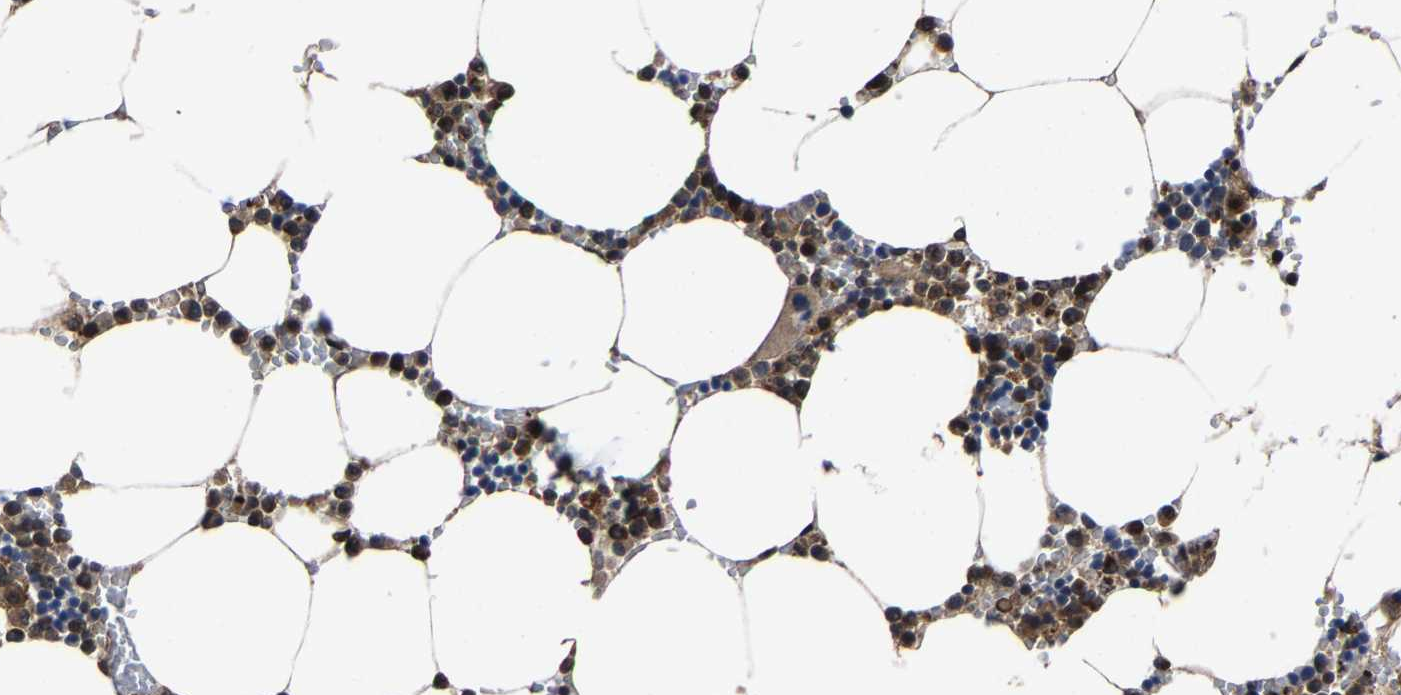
{"staining": {"intensity": "strong", "quantity": "25%-75%", "location": "cytoplasmic/membranous"}, "tissue": "bone marrow", "cell_type": "Hematopoietic cells", "image_type": "normal", "snomed": [{"axis": "morphology", "description": "Normal tissue, NOS"}, {"axis": "topography", "description": "Bone marrow"}], "caption": "An immunohistochemistry image of normal tissue is shown. Protein staining in brown highlights strong cytoplasmic/membranous positivity in bone marrow within hematopoietic cells. The protein of interest is stained brown, and the nuclei are stained in blue (DAB (3,3'-diaminobenzidine) IHC with brightfield microscopy, high magnification).", "gene": "ZCCHC7", "patient": {"sex": "male", "age": 70}}